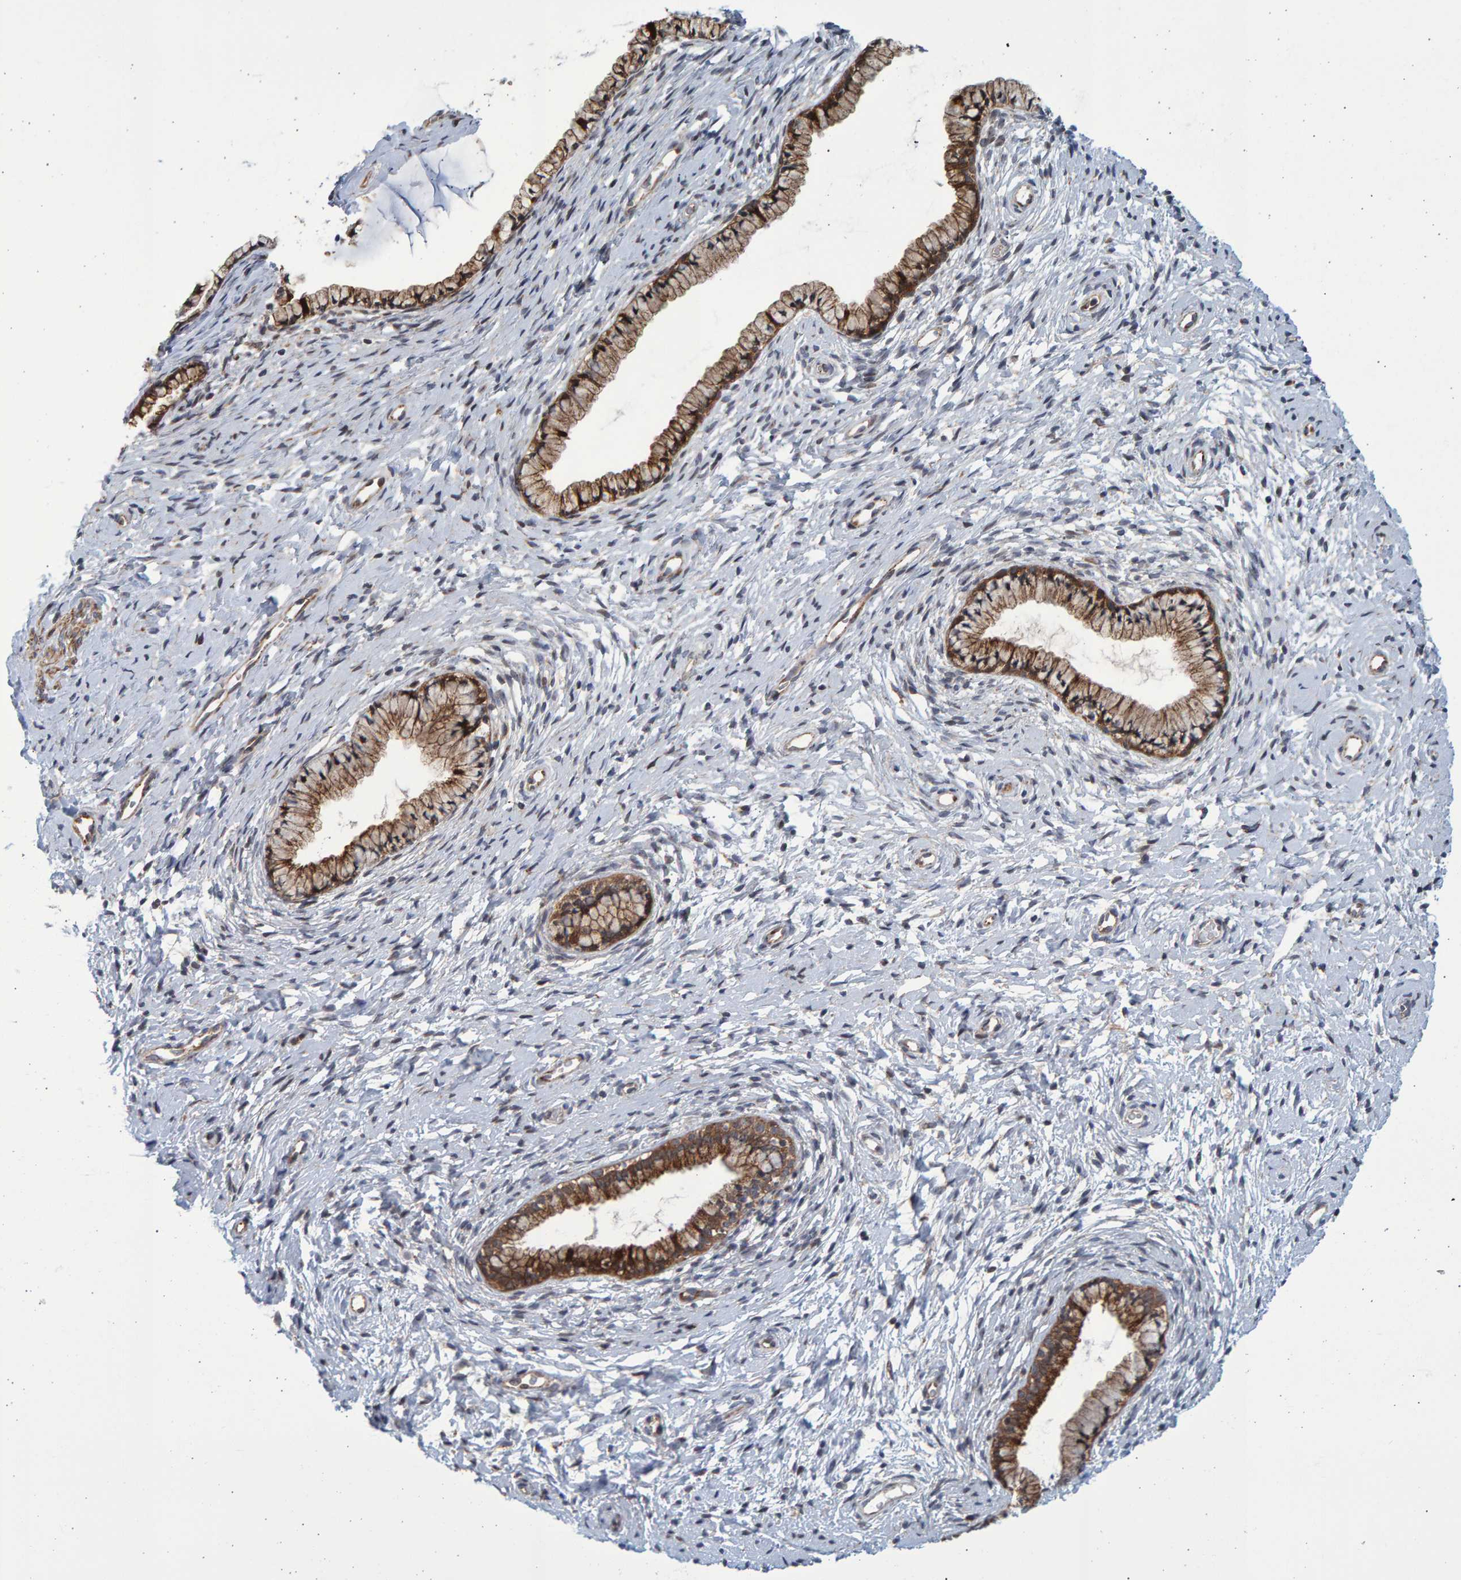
{"staining": {"intensity": "moderate", "quantity": ">75%", "location": "cytoplasmic/membranous"}, "tissue": "cervix", "cell_type": "Glandular cells", "image_type": "normal", "snomed": [{"axis": "morphology", "description": "Normal tissue, NOS"}, {"axis": "topography", "description": "Cervix"}], "caption": "Human cervix stained with a brown dye exhibits moderate cytoplasmic/membranous positive expression in approximately >75% of glandular cells.", "gene": "LRBA", "patient": {"sex": "female", "age": 72}}